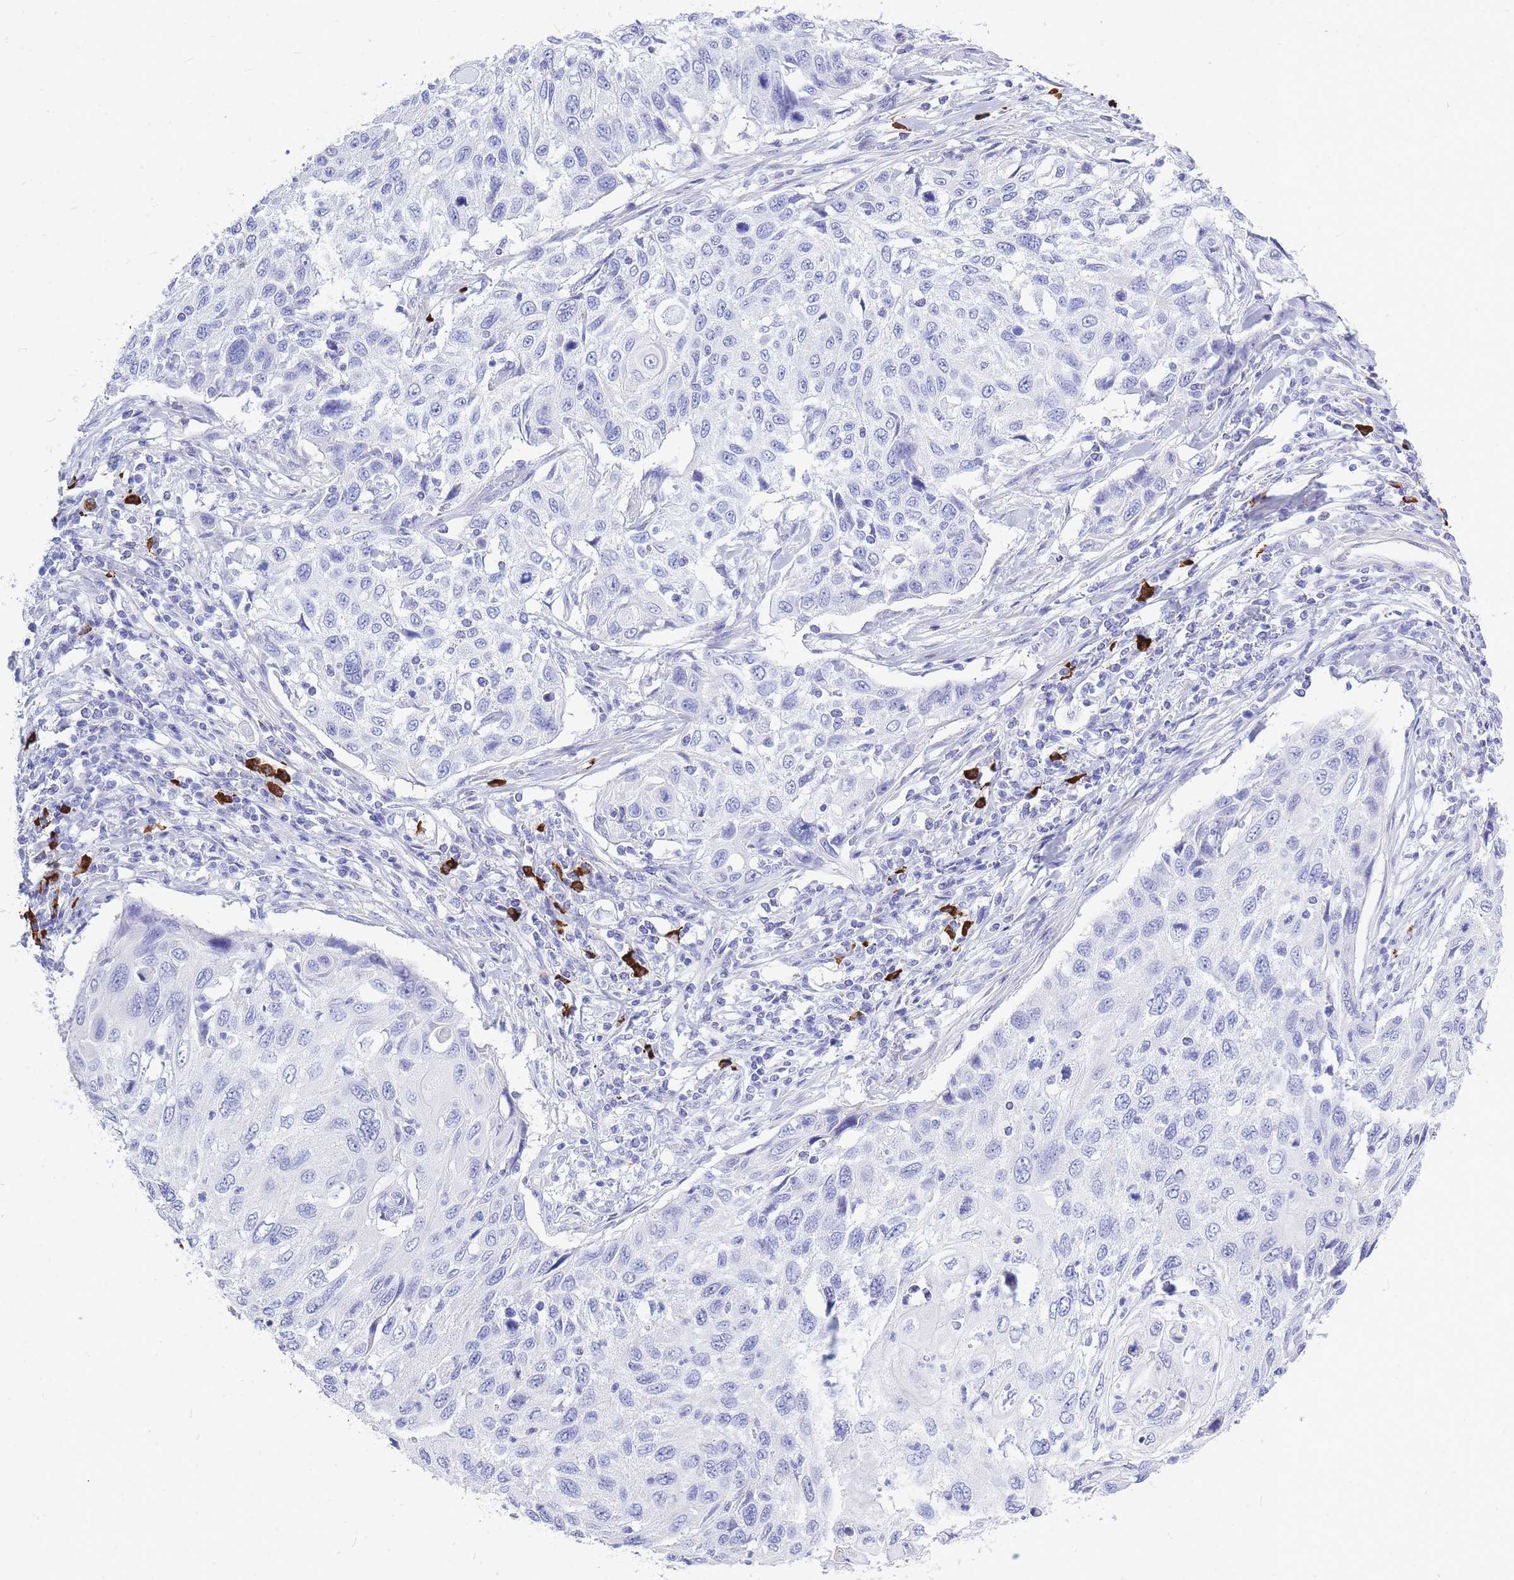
{"staining": {"intensity": "negative", "quantity": "none", "location": "none"}, "tissue": "cervical cancer", "cell_type": "Tumor cells", "image_type": "cancer", "snomed": [{"axis": "morphology", "description": "Squamous cell carcinoma, NOS"}, {"axis": "topography", "description": "Cervix"}], "caption": "Human cervical cancer (squamous cell carcinoma) stained for a protein using immunohistochemistry displays no staining in tumor cells.", "gene": "ZFP62", "patient": {"sex": "female", "age": 70}}